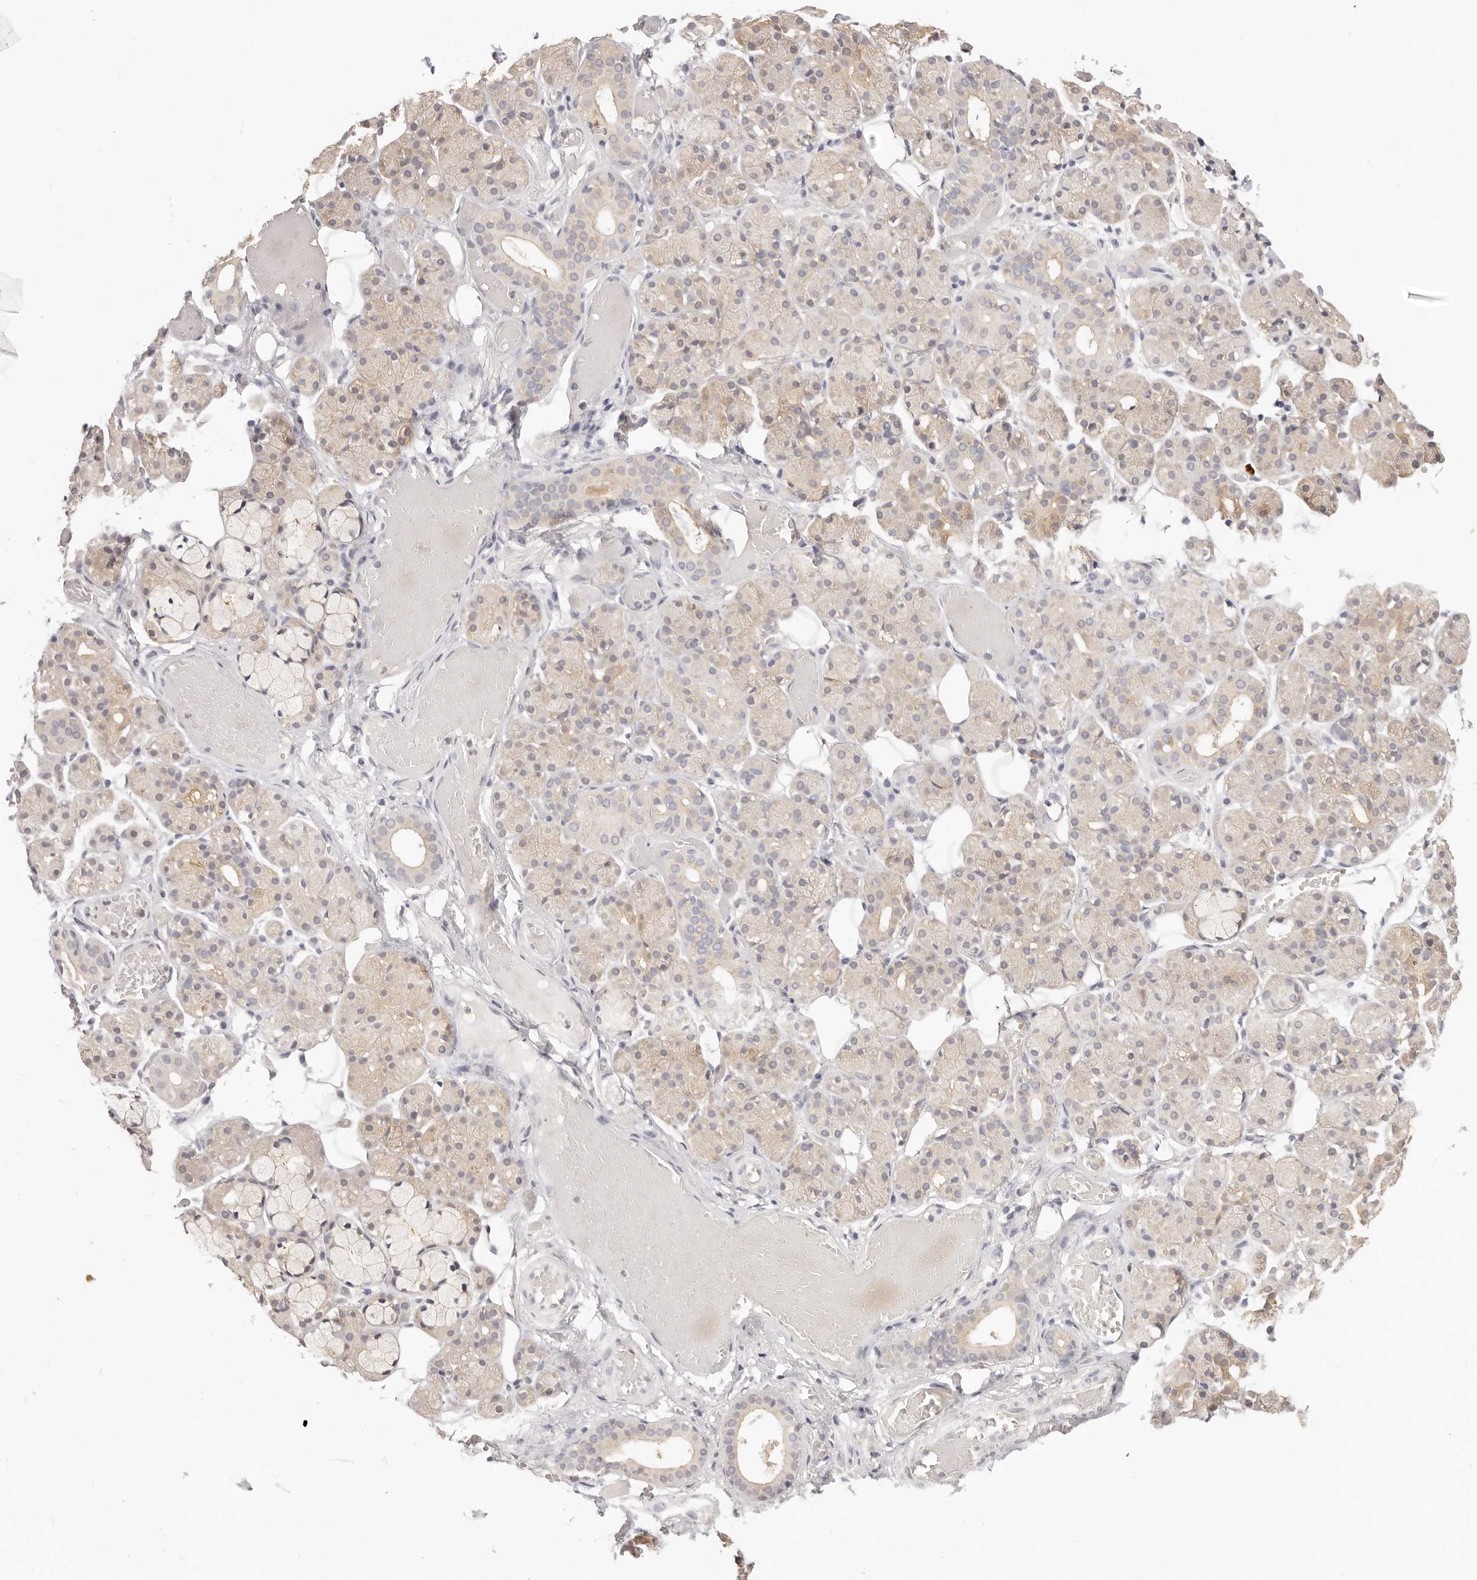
{"staining": {"intensity": "weak", "quantity": "25%-75%", "location": "cytoplasmic/membranous"}, "tissue": "salivary gland", "cell_type": "Glandular cells", "image_type": "normal", "snomed": [{"axis": "morphology", "description": "Normal tissue, NOS"}, {"axis": "topography", "description": "Salivary gland"}], "caption": "Protein staining demonstrates weak cytoplasmic/membranous staining in about 25%-75% of glandular cells in benign salivary gland.", "gene": "GGPS1", "patient": {"sex": "male", "age": 63}}